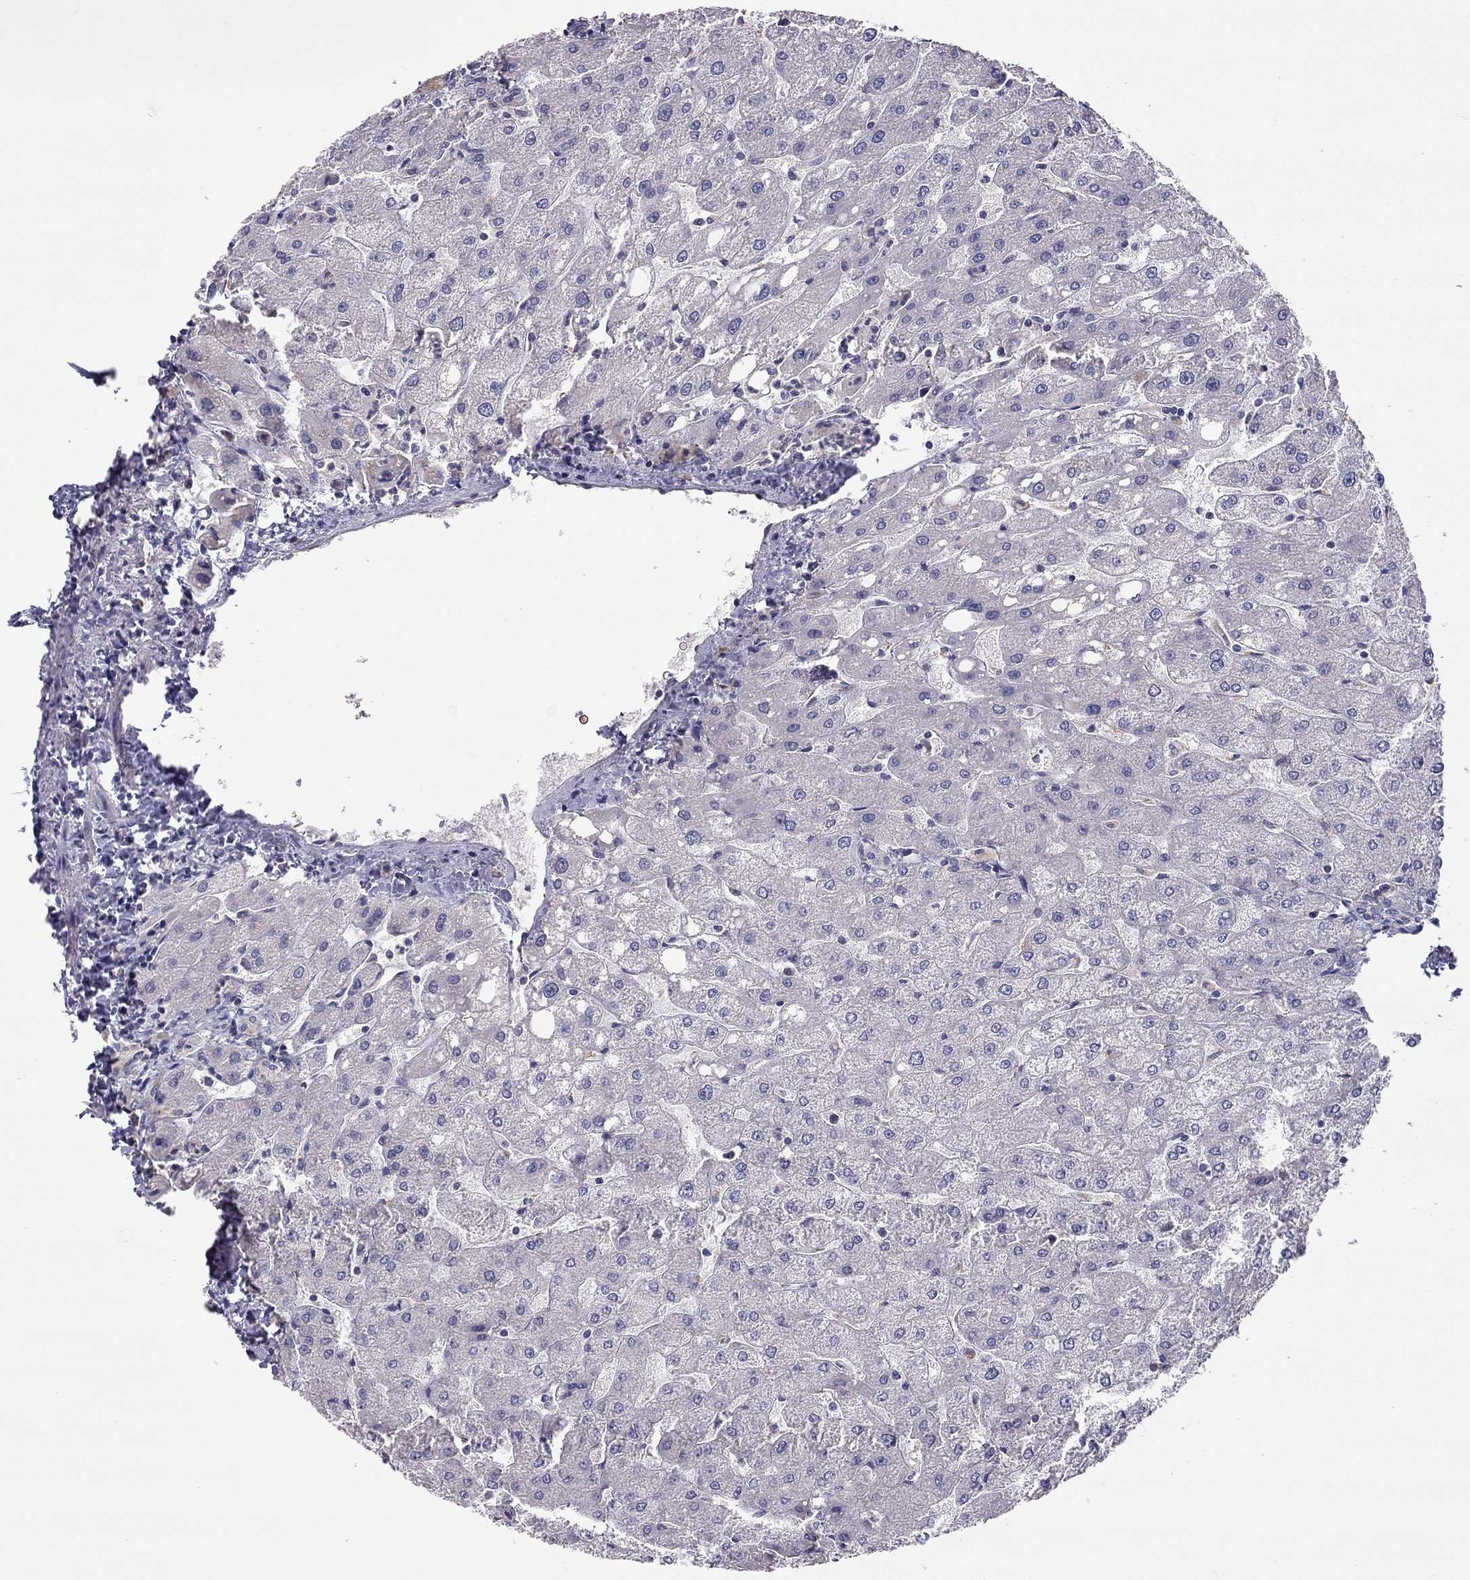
{"staining": {"intensity": "negative", "quantity": "none", "location": "none"}, "tissue": "liver", "cell_type": "Cholangiocytes", "image_type": "normal", "snomed": [{"axis": "morphology", "description": "Normal tissue, NOS"}, {"axis": "topography", "description": "Liver"}], "caption": "This is an immunohistochemistry (IHC) micrograph of unremarkable liver. There is no positivity in cholangiocytes.", "gene": "LRIT3", "patient": {"sex": "male", "age": 67}}